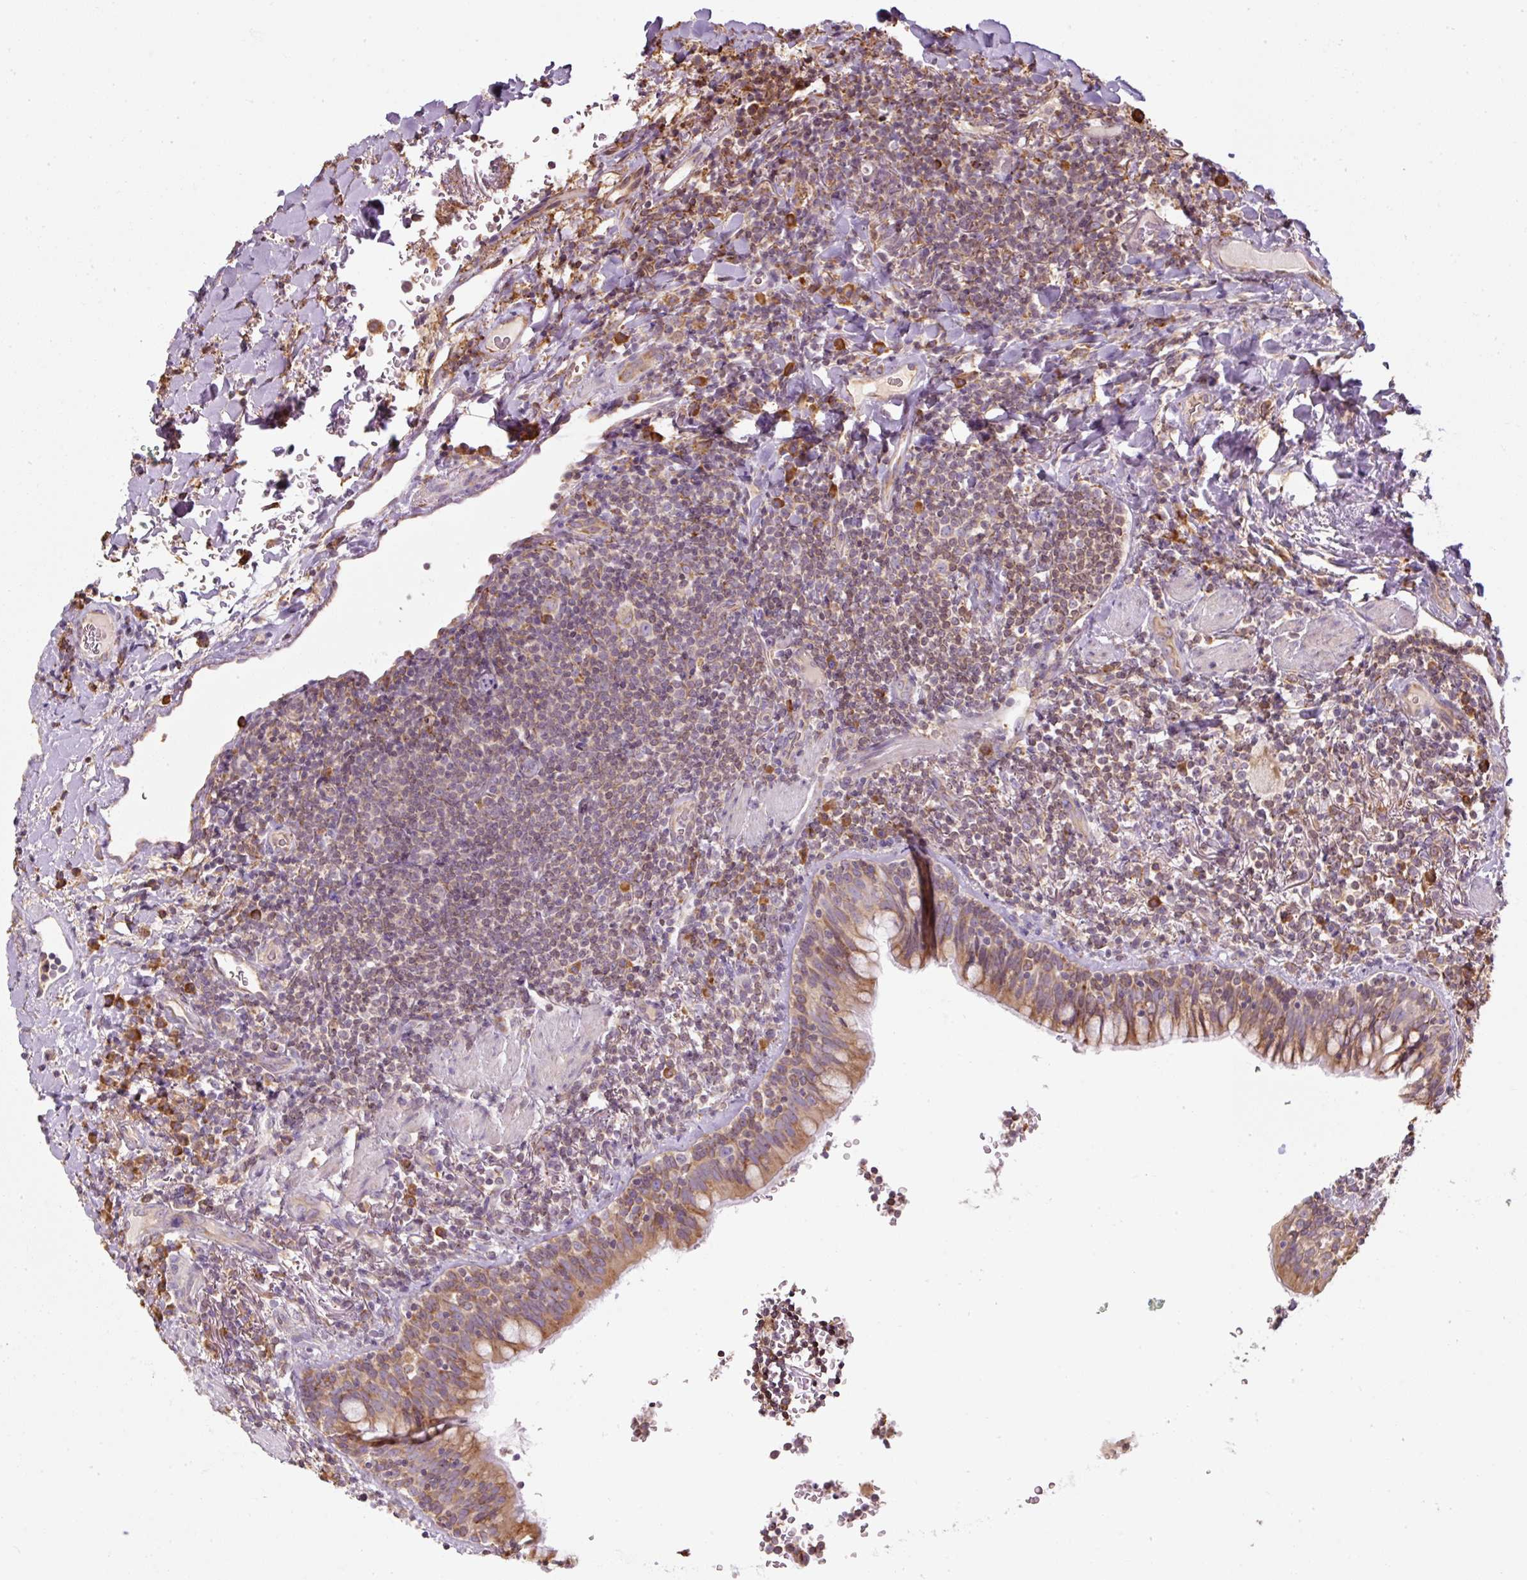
{"staining": {"intensity": "moderate", "quantity": "25%-75%", "location": "cytoplasmic/membranous"}, "tissue": "lymphoma", "cell_type": "Tumor cells", "image_type": "cancer", "snomed": [{"axis": "morphology", "description": "Malignant lymphoma, non-Hodgkin's type, Low grade"}, {"axis": "topography", "description": "Lung"}], "caption": "Immunohistochemical staining of lymphoma reveals medium levels of moderate cytoplasmic/membranous expression in approximately 25%-75% of tumor cells.", "gene": "PRKCSH", "patient": {"sex": "female", "age": 71}}